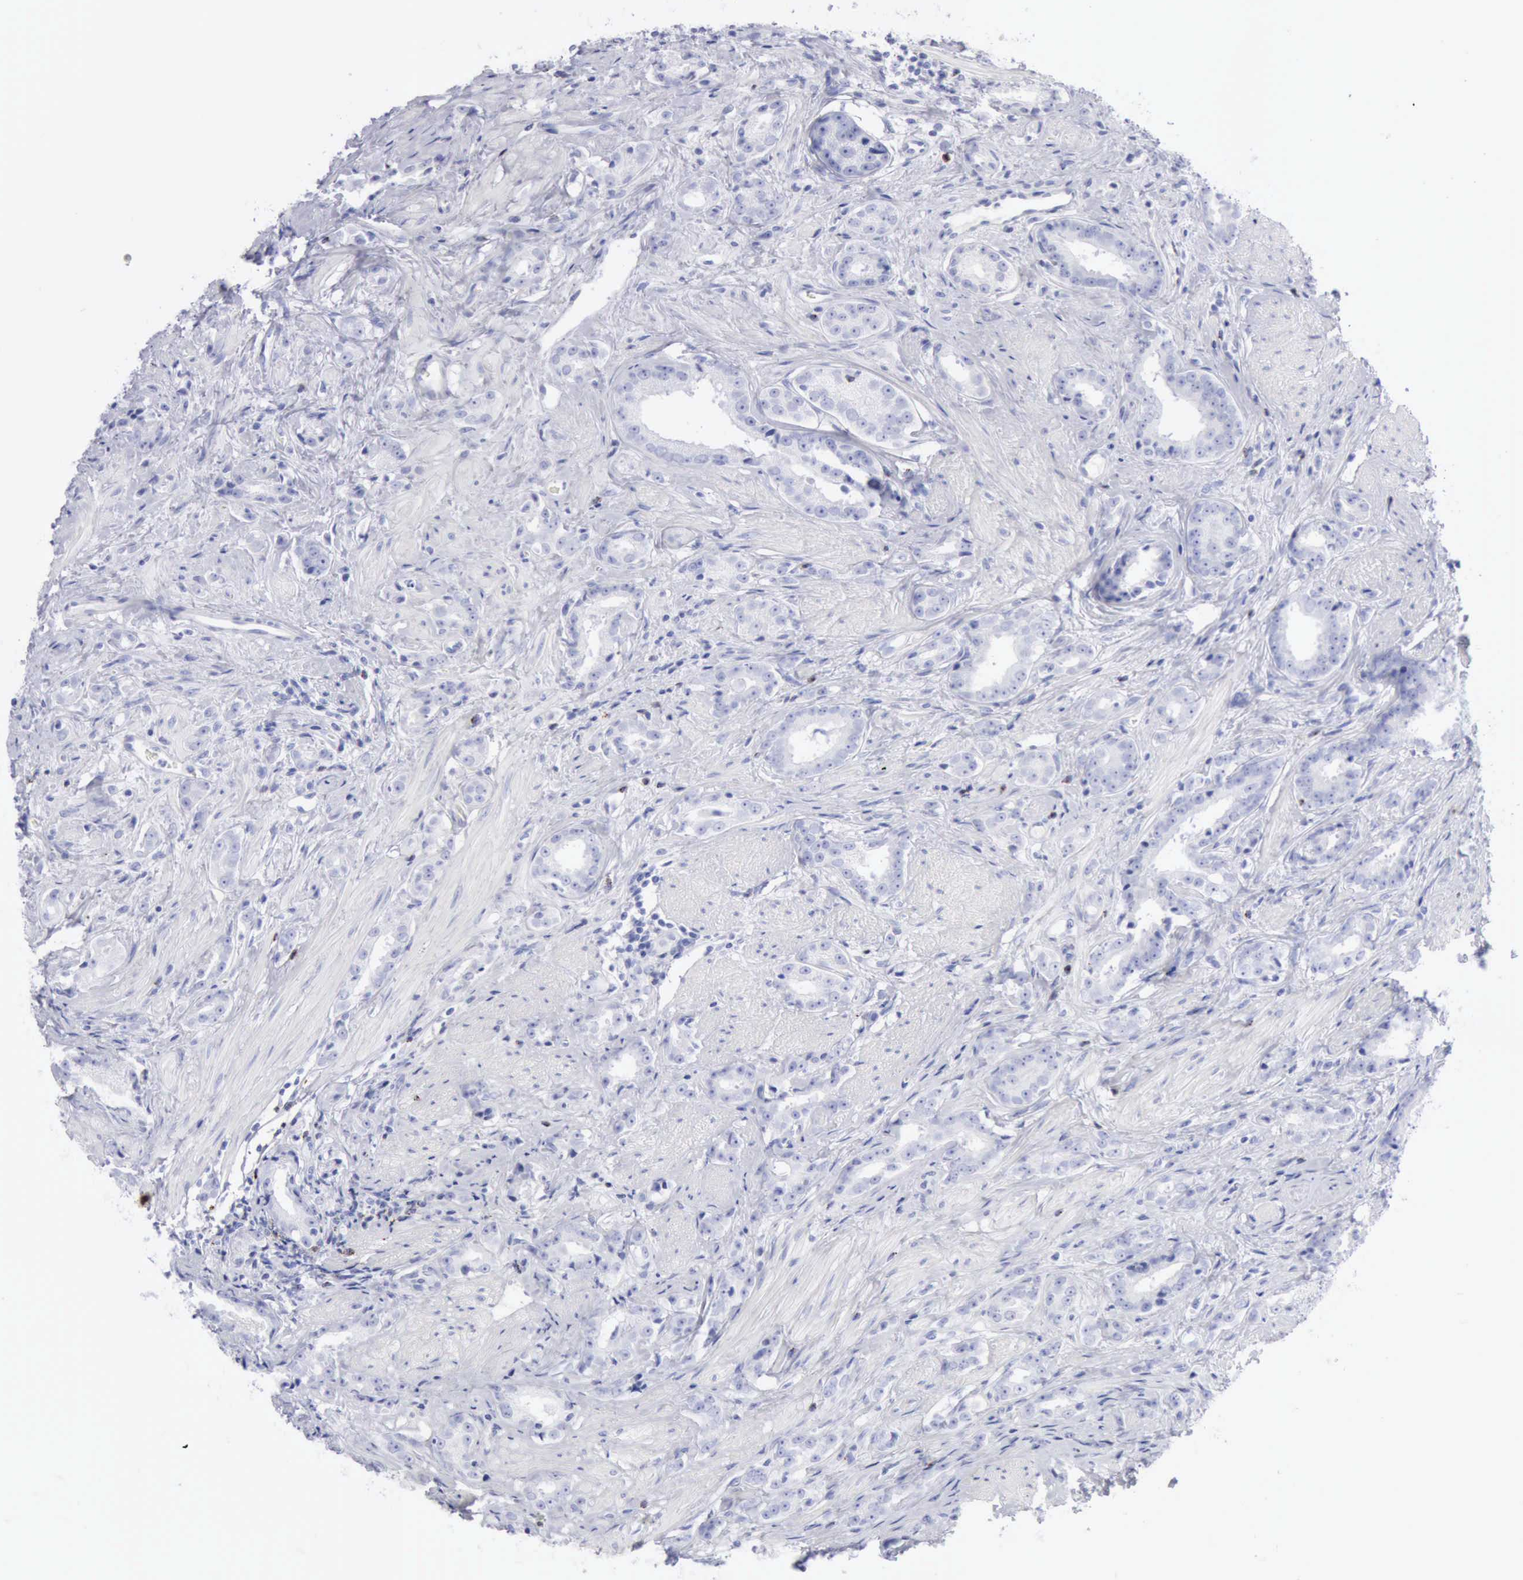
{"staining": {"intensity": "negative", "quantity": "none", "location": "none"}, "tissue": "prostate cancer", "cell_type": "Tumor cells", "image_type": "cancer", "snomed": [{"axis": "morphology", "description": "Adenocarcinoma, Medium grade"}, {"axis": "topography", "description": "Prostate"}], "caption": "The photomicrograph demonstrates no significant expression in tumor cells of adenocarcinoma (medium-grade) (prostate). (DAB immunohistochemistry (IHC) with hematoxylin counter stain).", "gene": "GZMB", "patient": {"sex": "male", "age": 53}}